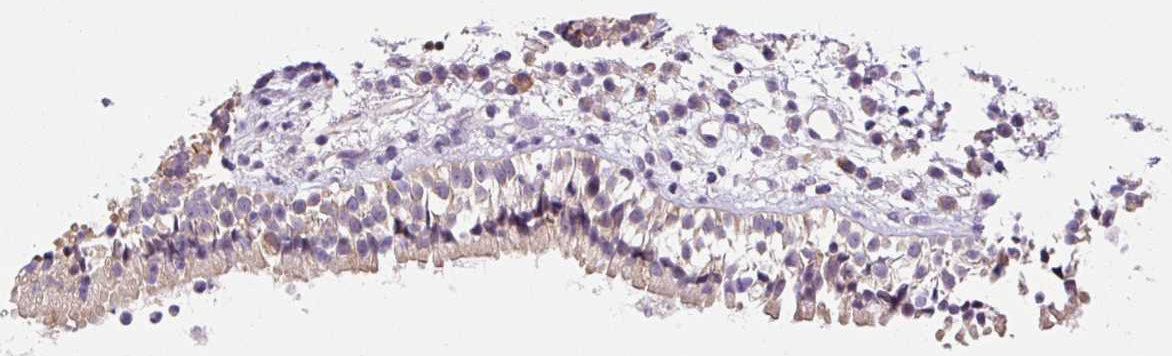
{"staining": {"intensity": "weak", "quantity": ">75%", "location": "cytoplasmic/membranous"}, "tissue": "nasopharynx", "cell_type": "Respiratory epithelial cells", "image_type": "normal", "snomed": [{"axis": "morphology", "description": "Normal tissue, NOS"}, {"axis": "topography", "description": "Nasopharynx"}], "caption": "The immunohistochemical stain labels weak cytoplasmic/membranous expression in respiratory epithelial cells of normal nasopharynx. The protein of interest is stained brown, and the nuclei are stained in blue (DAB (3,3'-diaminobenzidine) IHC with brightfield microscopy, high magnification).", "gene": "PRKAA2", "patient": {"sex": "male", "age": 21}}